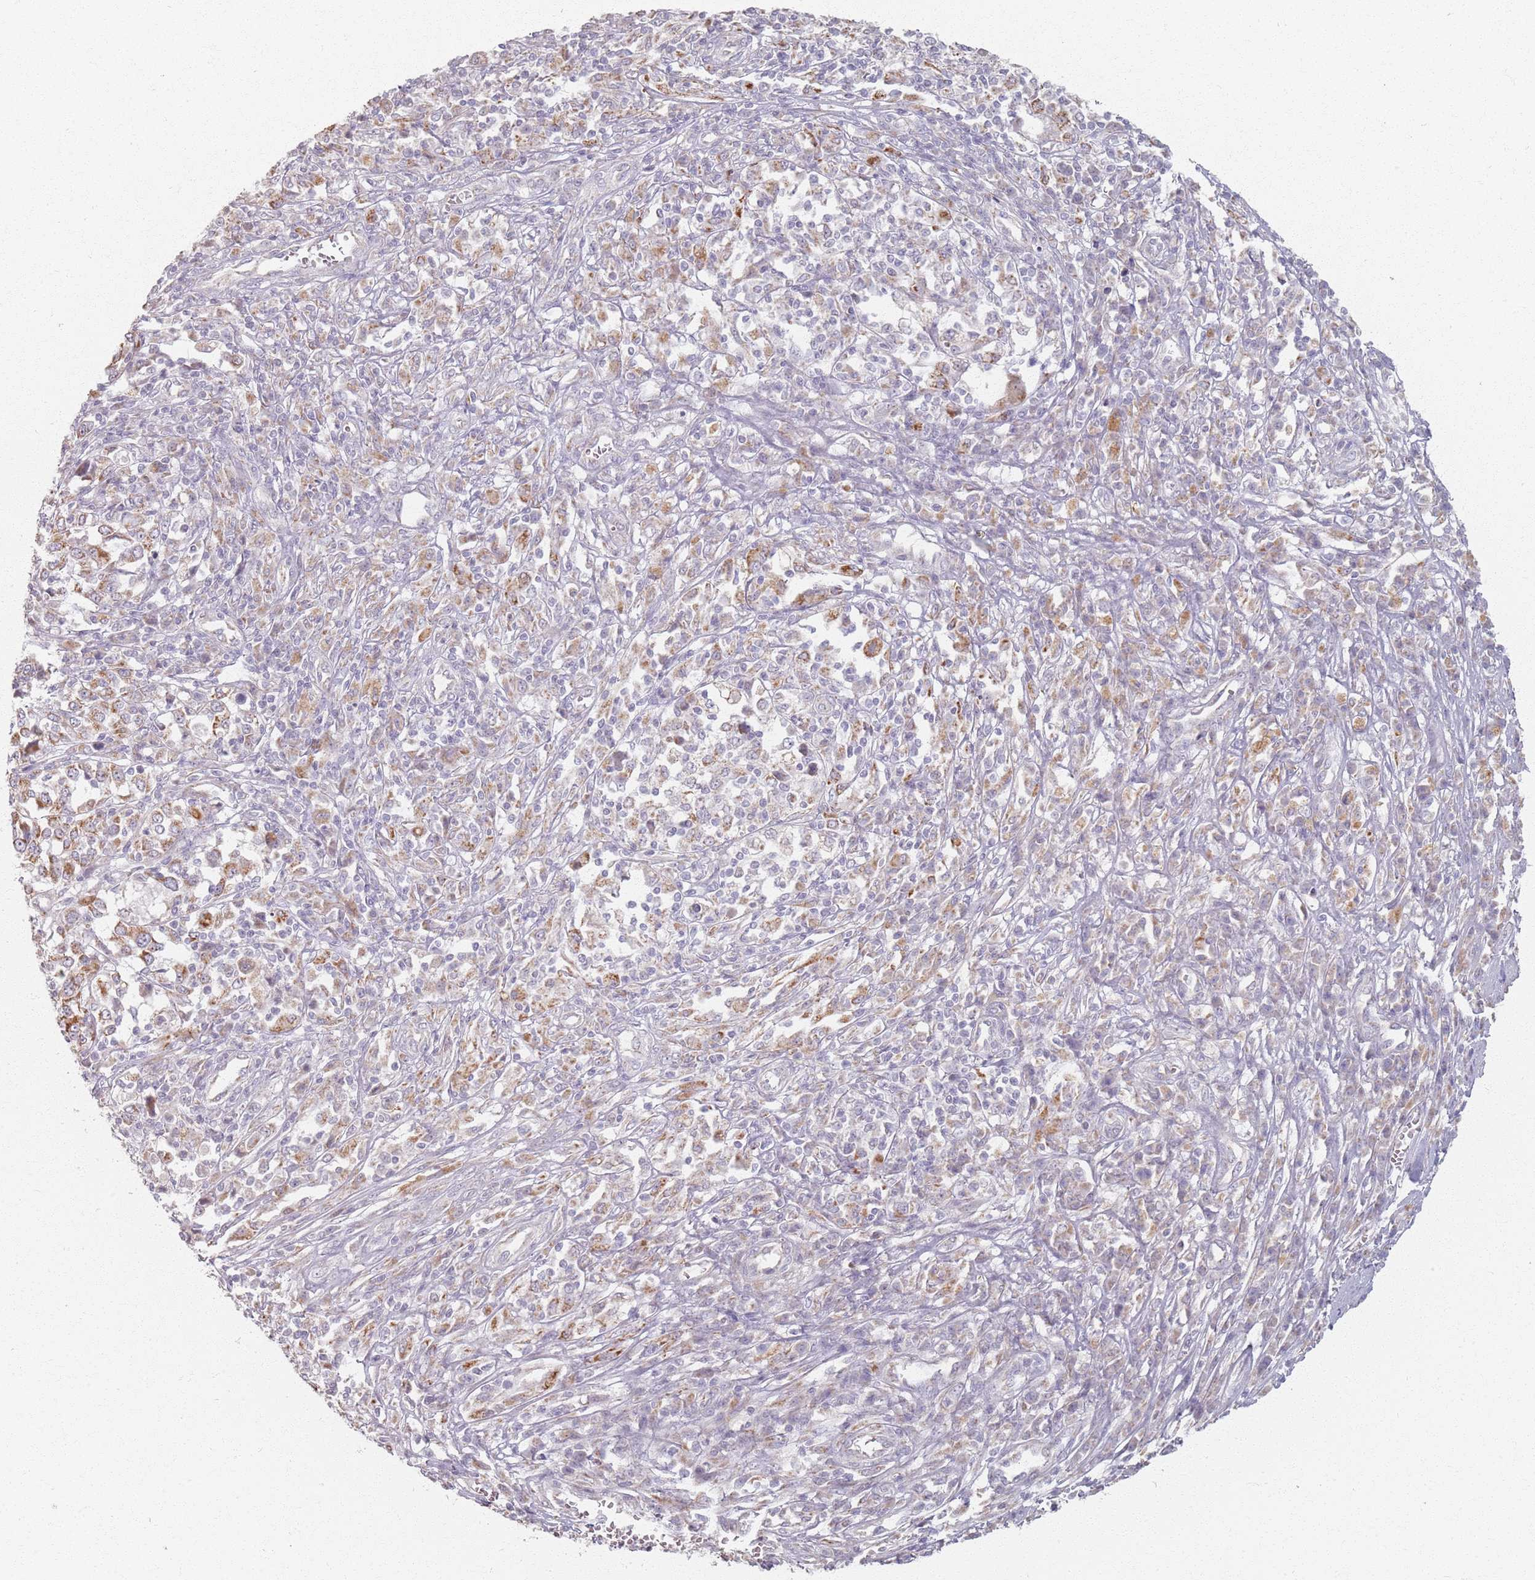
{"staining": {"intensity": "moderate", "quantity": "25%-75%", "location": "cytoplasmic/membranous"}, "tissue": "melanoma", "cell_type": "Tumor cells", "image_type": "cancer", "snomed": [{"axis": "morphology", "description": "Malignant melanoma, Metastatic site"}, {"axis": "topography", "description": "Lymph node"}], "caption": "The histopathology image reveals immunohistochemical staining of malignant melanoma (metastatic site). There is moderate cytoplasmic/membranous expression is present in about 25%-75% of tumor cells.", "gene": "PKD2L2", "patient": {"sex": "male", "age": 44}}